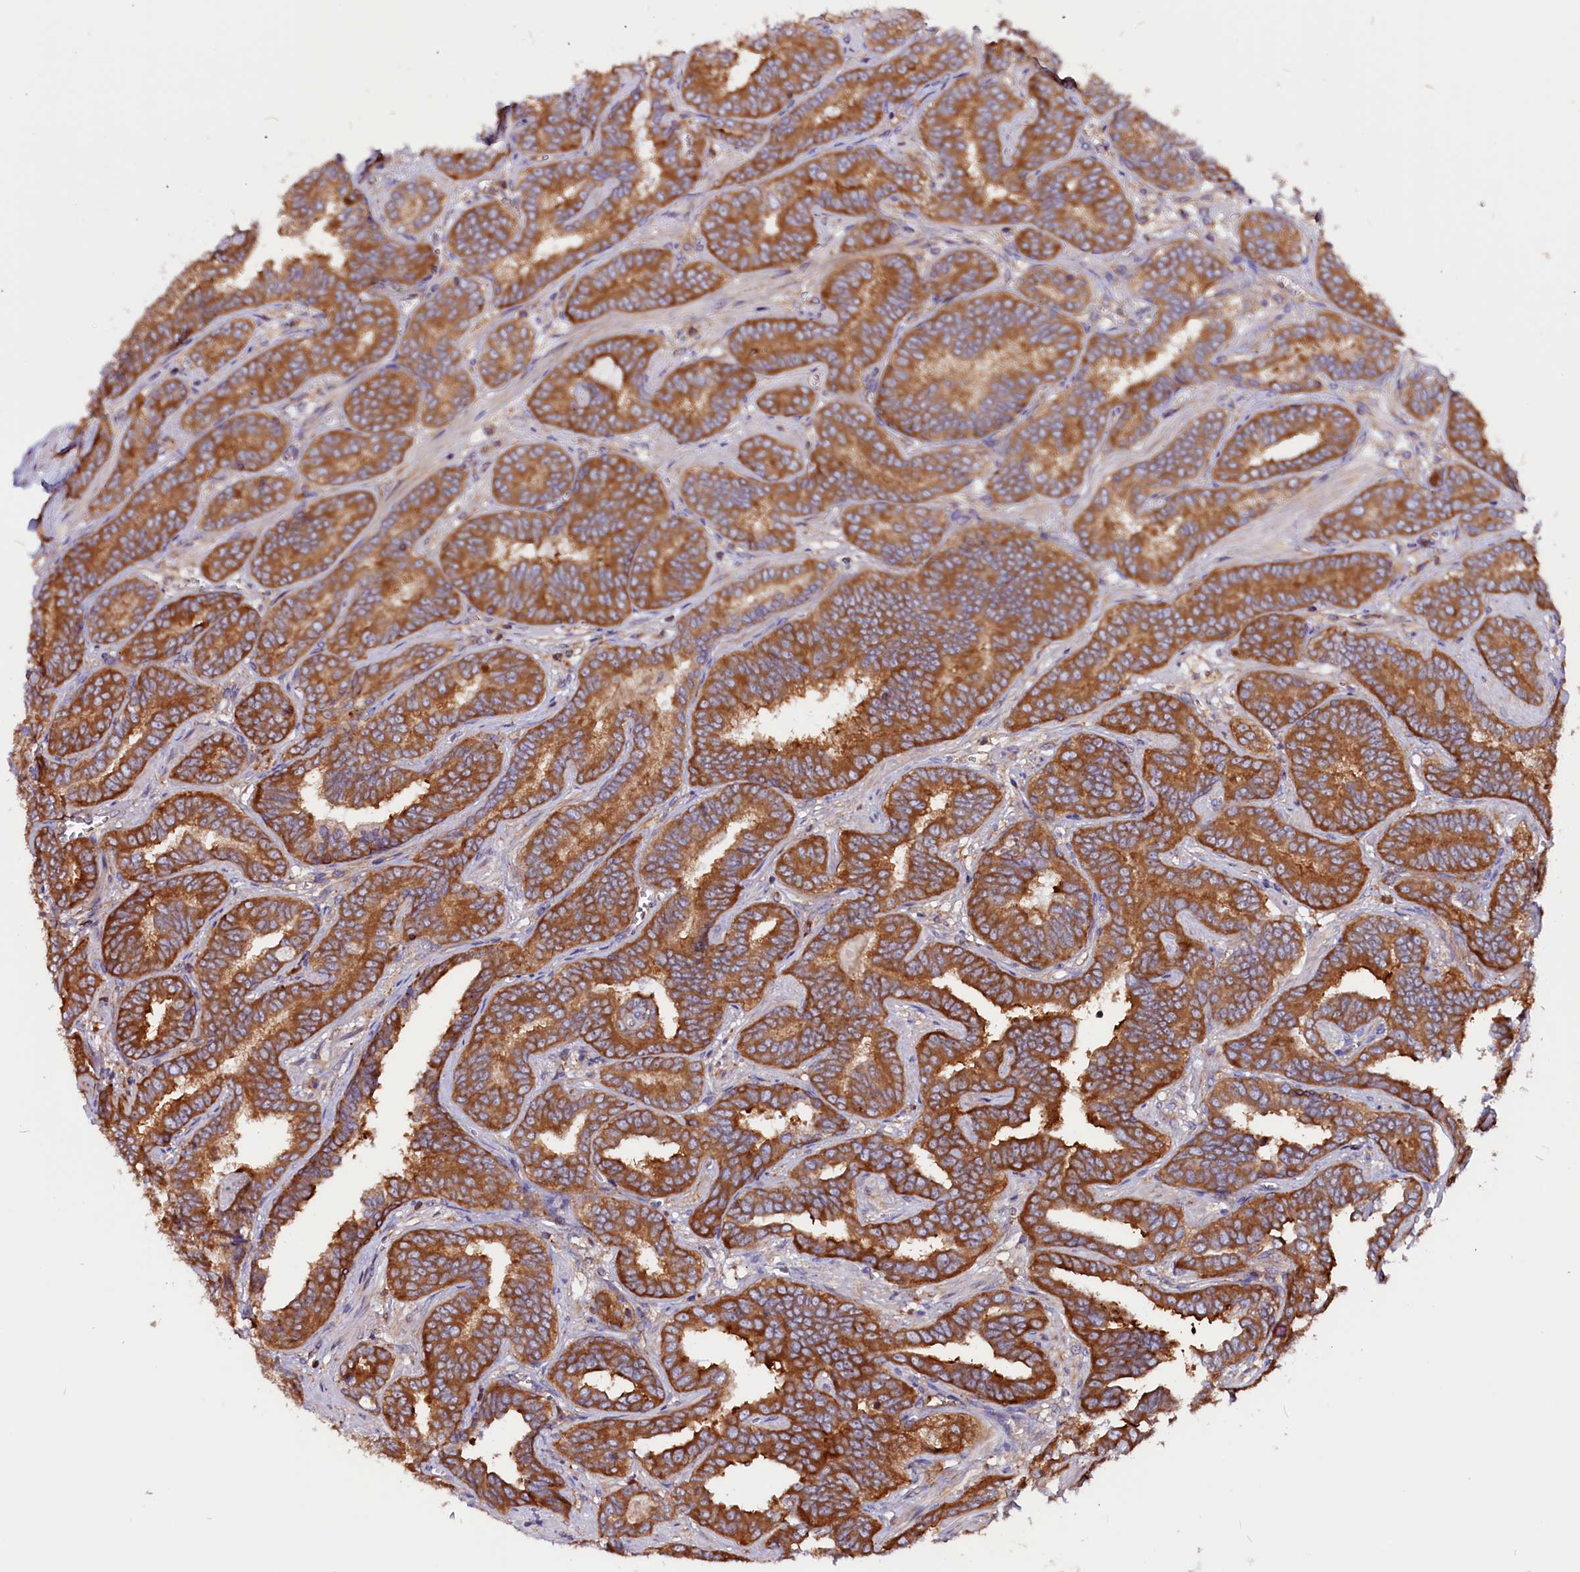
{"staining": {"intensity": "strong", "quantity": ">75%", "location": "cytoplasmic/membranous"}, "tissue": "prostate cancer", "cell_type": "Tumor cells", "image_type": "cancer", "snomed": [{"axis": "morphology", "description": "Adenocarcinoma, High grade"}, {"axis": "topography", "description": "Prostate"}], "caption": "The histopathology image reveals immunohistochemical staining of prostate cancer. There is strong cytoplasmic/membranous positivity is appreciated in about >75% of tumor cells. The protein is shown in brown color, while the nuclei are stained blue.", "gene": "EIF3G", "patient": {"sex": "male", "age": 67}}